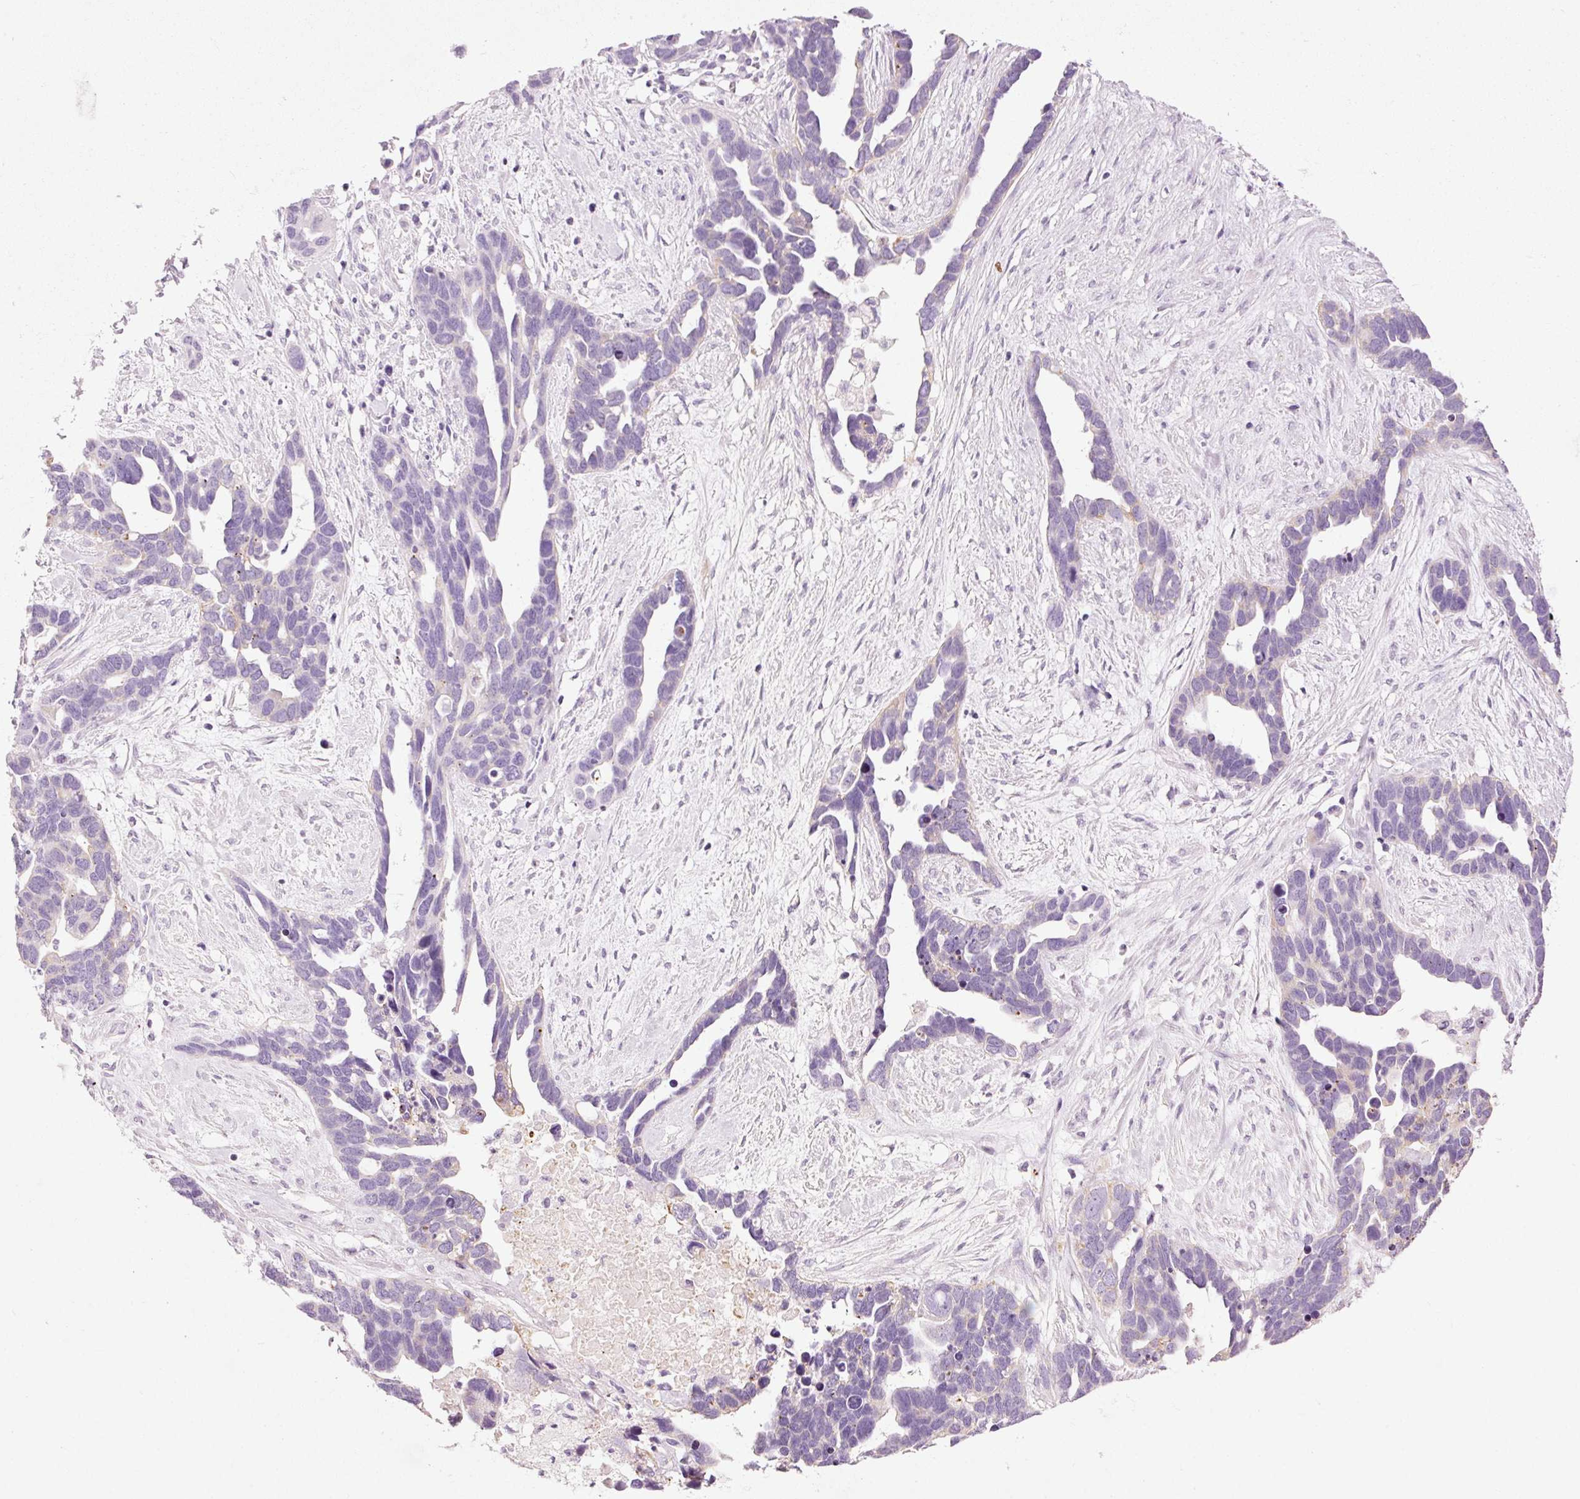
{"staining": {"intensity": "negative", "quantity": "none", "location": "none"}, "tissue": "ovarian cancer", "cell_type": "Tumor cells", "image_type": "cancer", "snomed": [{"axis": "morphology", "description": "Cystadenocarcinoma, serous, NOS"}, {"axis": "topography", "description": "Ovary"}], "caption": "Immunohistochemical staining of human ovarian cancer demonstrates no significant positivity in tumor cells.", "gene": "CARD16", "patient": {"sex": "female", "age": 54}}